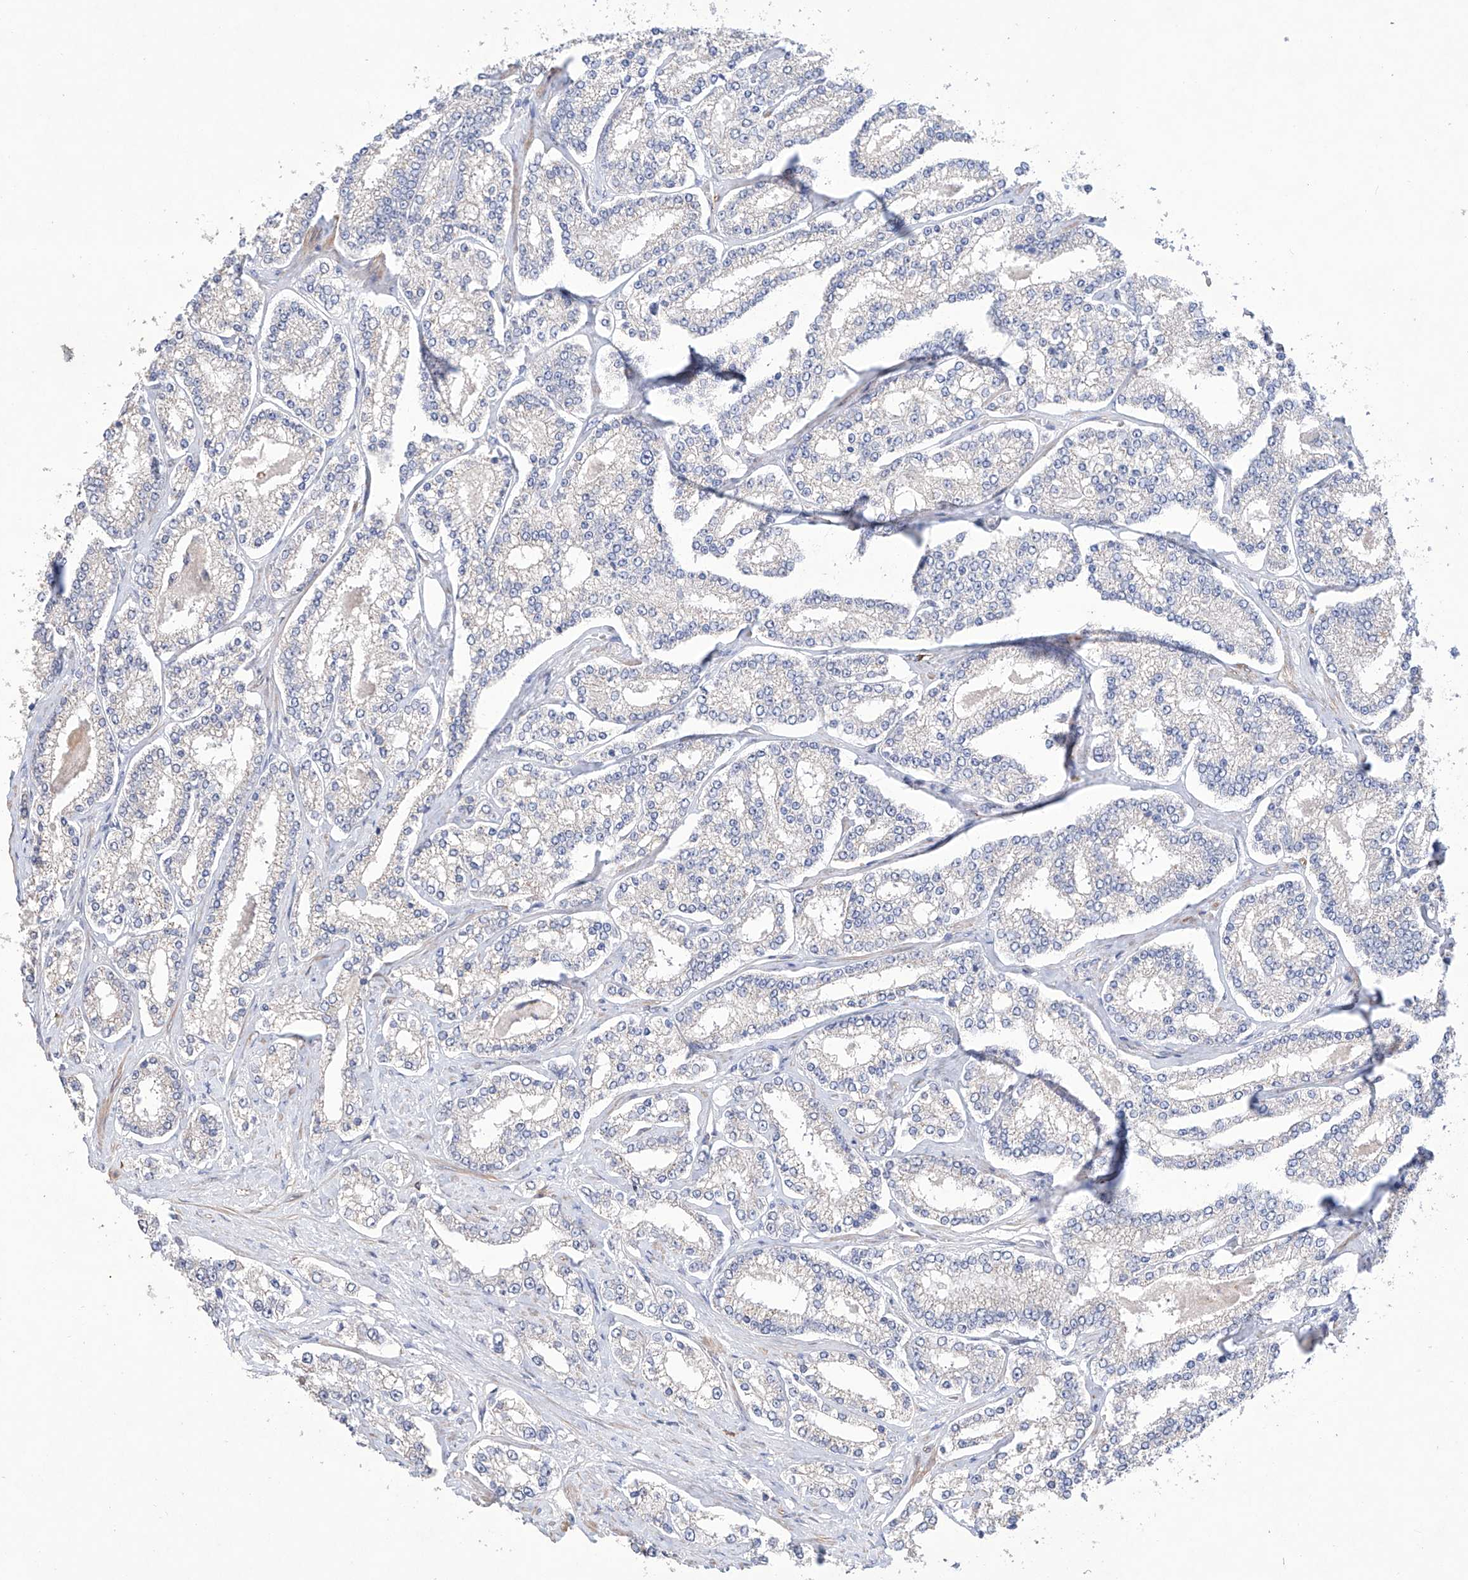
{"staining": {"intensity": "negative", "quantity": "none", "location": "none"}, "tissue": "prostate cancer", "cell_type": "Tumor cells", "image_type": "cancer", "snomed": [{"axis": "morphology", "description": "Normal tissue, NOS"}, {"axis": "morphology", "description": "Adenocarcinoma, High grade"}, {"axis": "topography", "description": "Prostate"}], "caption": "DAB (3,3'-diaminobenzidine) immunohistochemical staining of human high-grade adenocarcinoma (prostate) demonstrates no significant expression in tumor cells.", "gene": "AFG1L", "patient": {"sex": "male", "age": 83}}